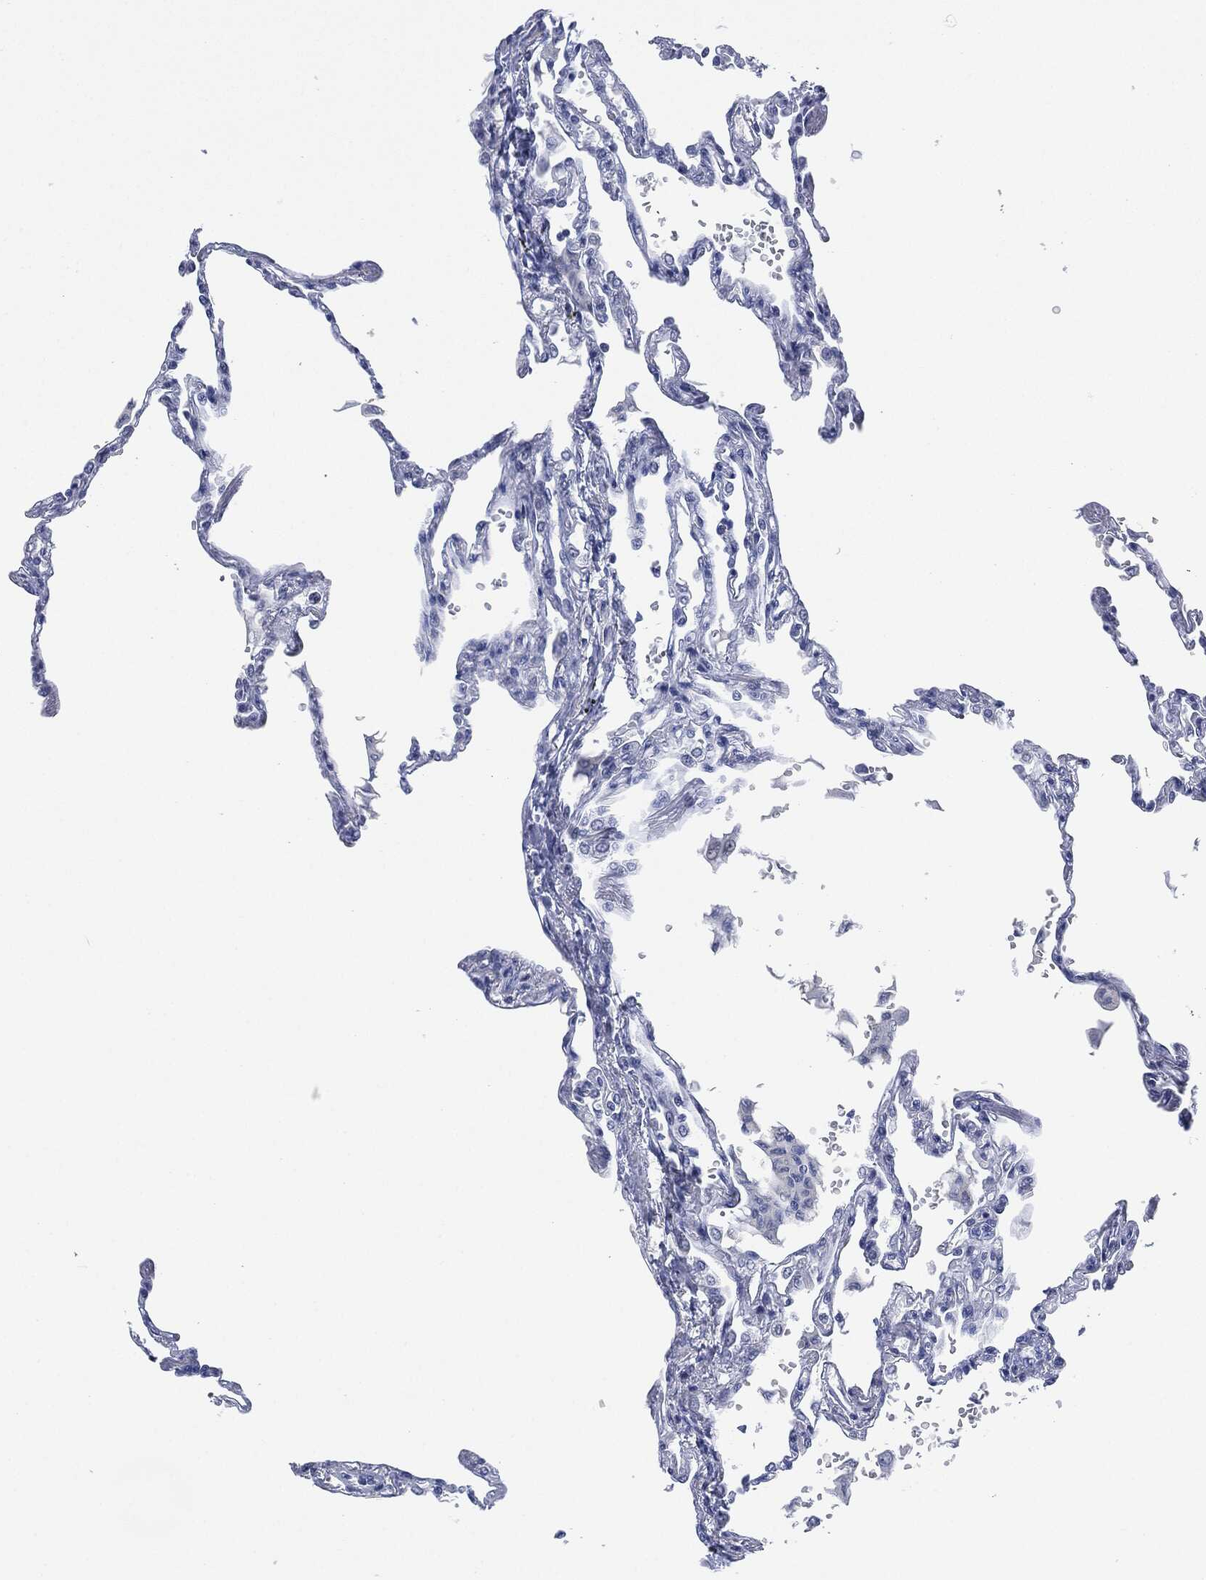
{"staining": {"intensity": "negative", "quantity": "none", "location": "none"}, "tissue": "lung", "cell_type": "Alveolar cells", "image_type": "normal", "snomed": [{"axis": "morphology", "description": "Normal tissue, NOS"}, {"axis": "topography", "description": "Lung"}], "caption": "High power microscopy micrograph of an immunohistochemistry image of unremarkable lung, revealing no significant expression in alveolar cells. (Immunohistochemistry (ihc), brightfield microscopy, high magnification).", "gene": "MUC16", "patient": {"sex": "male", "age": 78}}